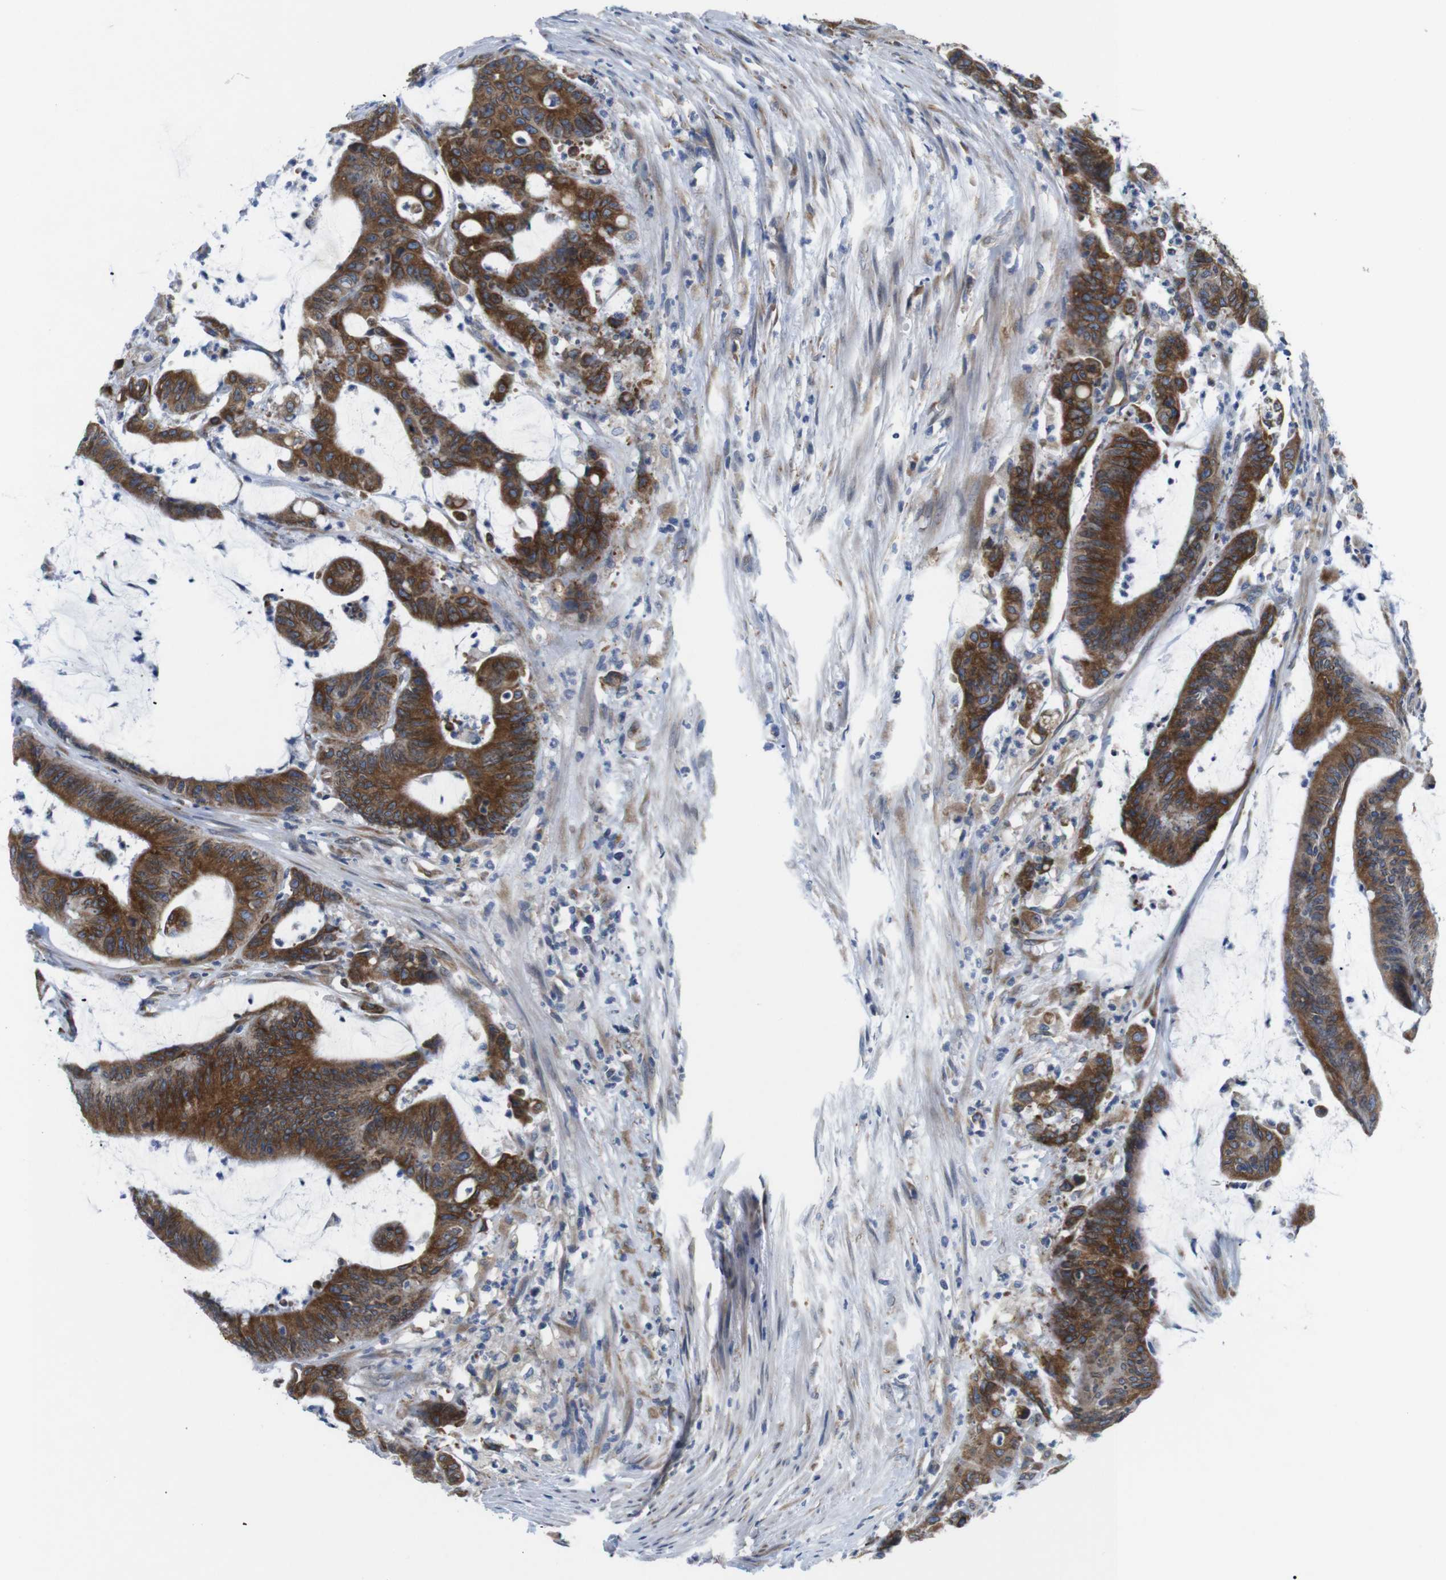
{"staining": {"intensity": "strong", "quantity": ">75%", "location": "cytoplasmic/membranous"}, "tissue": "colorectal cancer", "cell_type": "Tumor cells", "image_type": "cancer", "snomed": [{"axis": "morphology", "description": "Adenocarcinoma, NOS"}, {"axis": "topography", "description": "Rectum"}], "caption": "A high amount of strong cytoplasmic/membranous staining is identified in approximately >75% of tumor cells in colorectal cancer (adenocarcinoma) tissue. The staining was performed using DAB (3,3'-diaminobenzidine), with brown indicating positive protein expression. Nuclei are stained blue with hematoxylin.", "gene": "HACD3", "patient": {"sex": "female", "age": 66}}